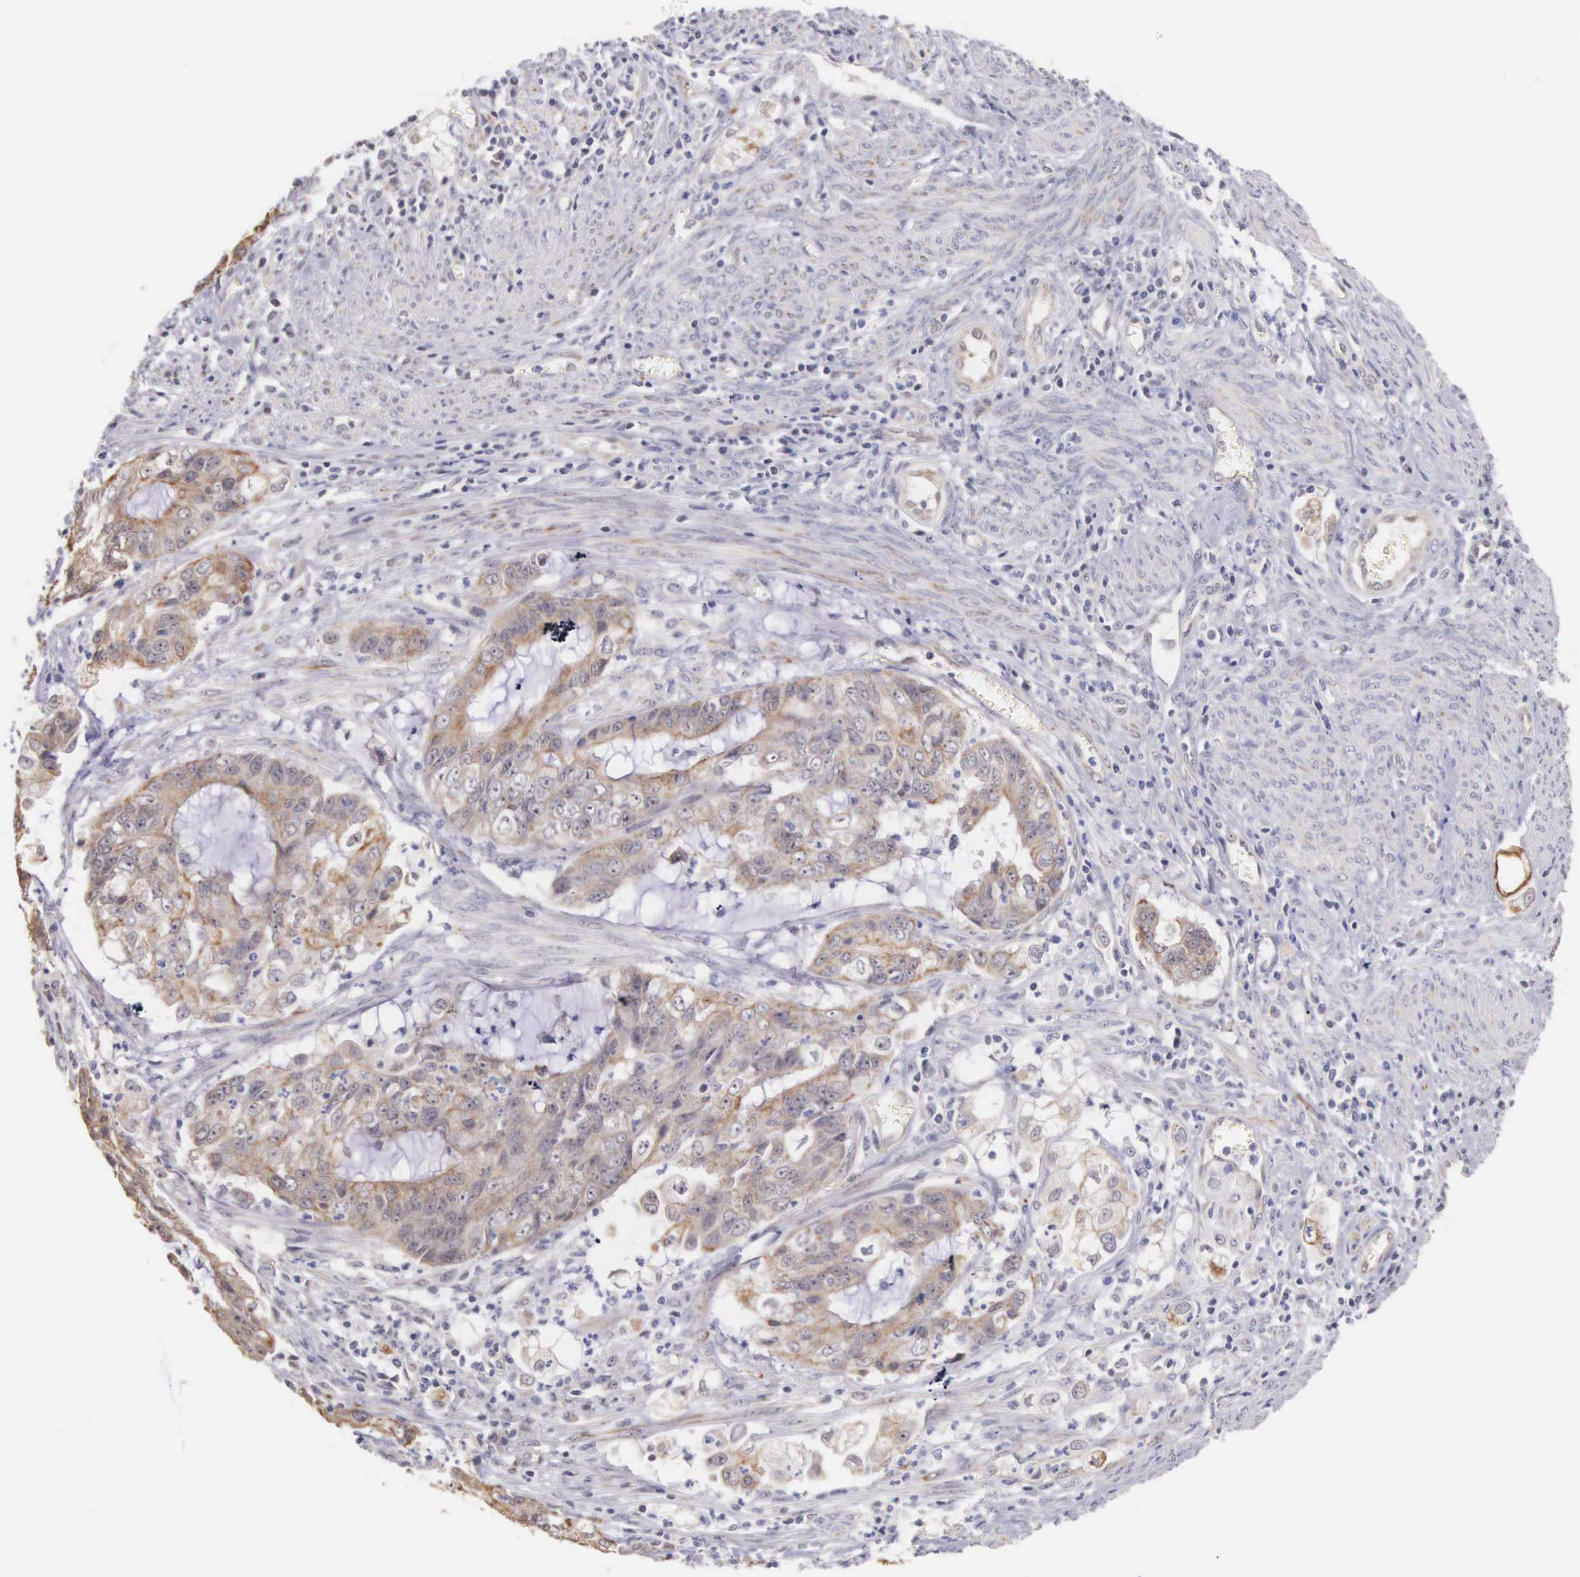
{"staining": {"intensity": "weak", "quantity": "25%-75%", "location": "cytoplasmic/membranous"}, "tissue": "endometrial cancer", "cell_type": "Tumor cells", "image_type": "cancer", "snomed": [{"axis": "morphology", "description": "Adenocarcinoma, NOS"}, {"axis": "topography", "description": "Endometrium"}], "caption": "Immunohistochemical staining of endometrial adenocarcinoma reveals low levels of weak cytoplasmic/membranous staining in approximately 25%-75% of tumor cells.", "gene": "PIR", "patient": {"sex": "female", "age": 75}}